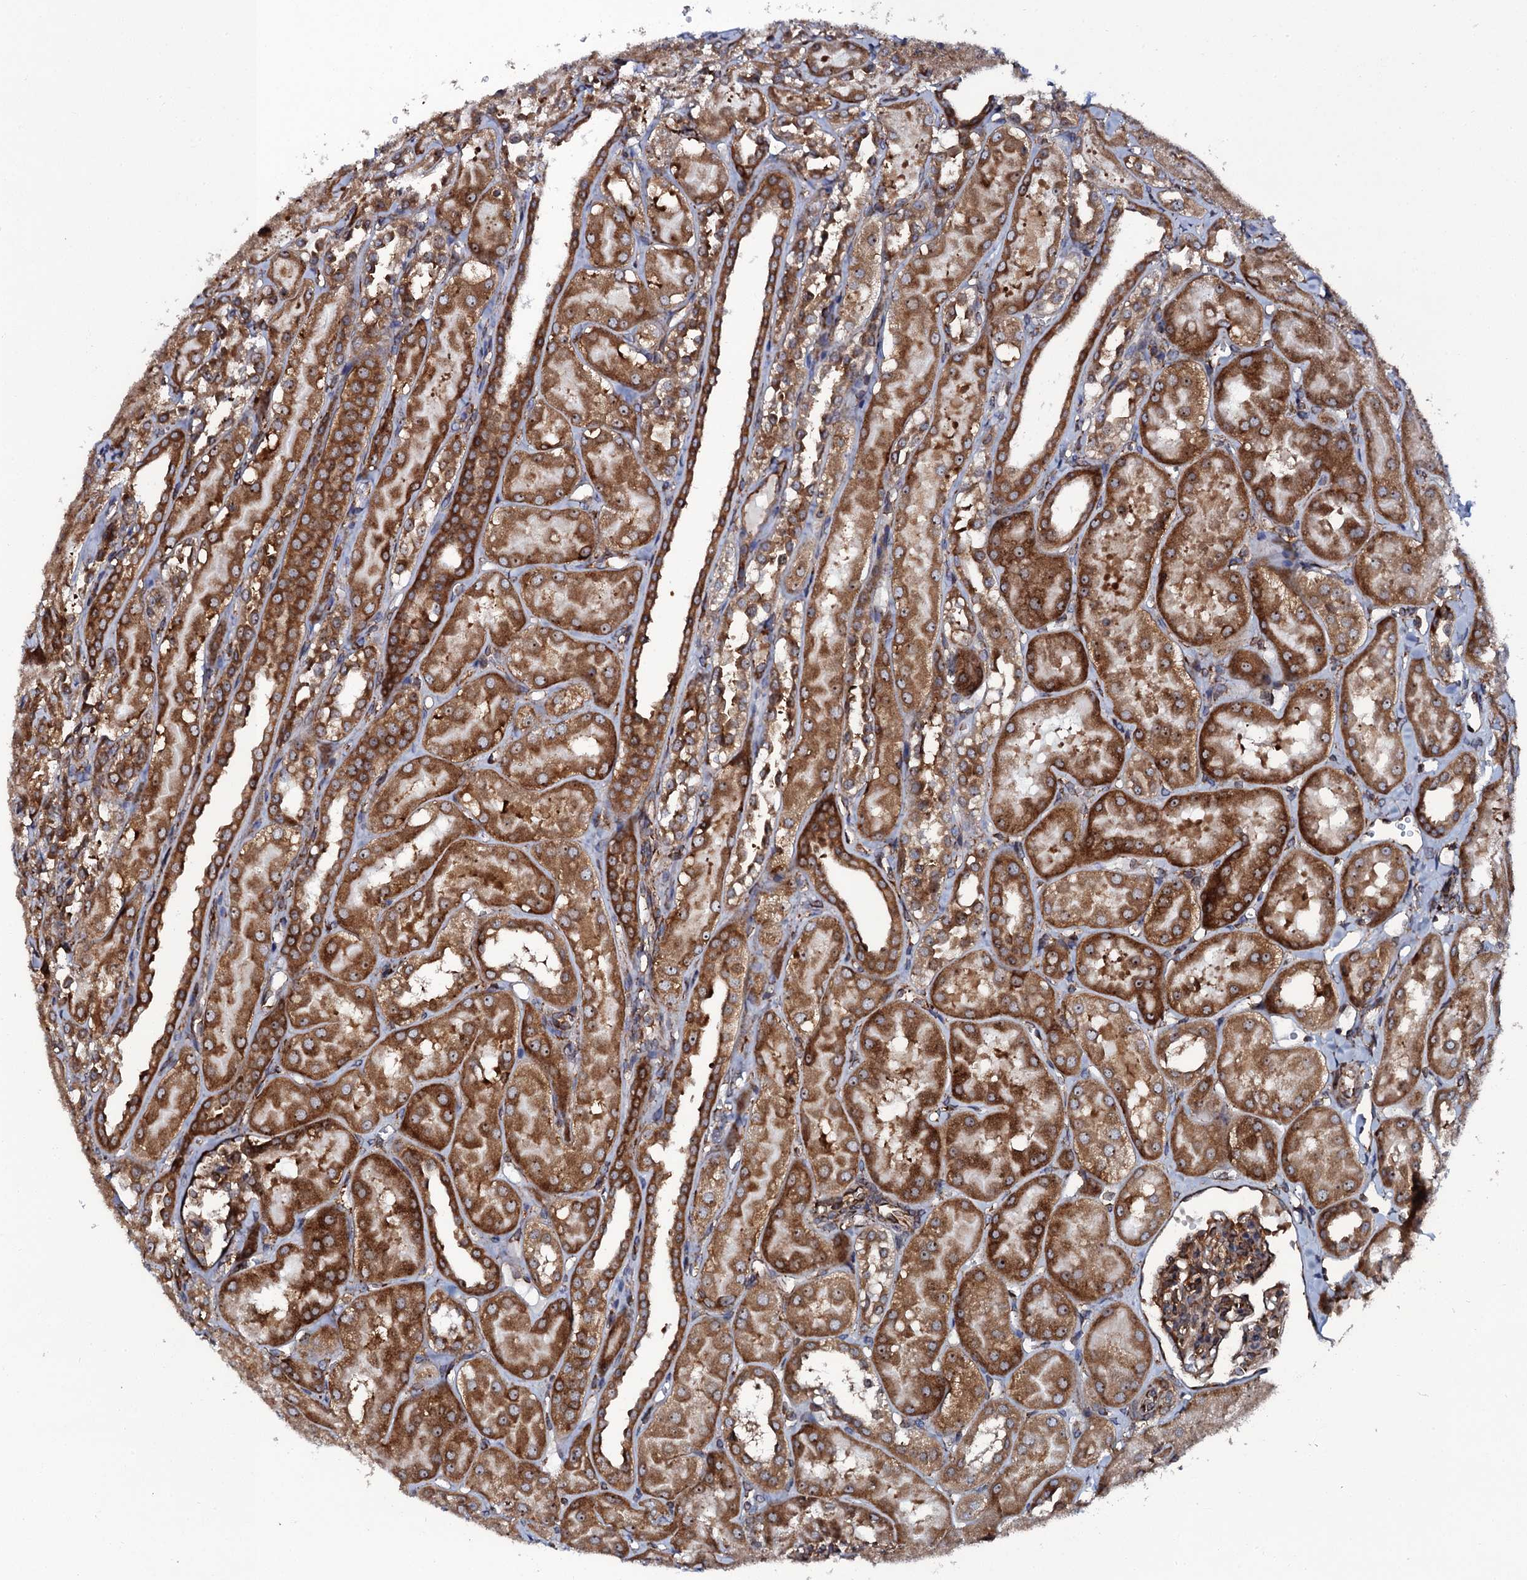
{"staining": {"intensity": "strong", "quantity": ">75%", "location": "cytoplasmic/membranous"}, "tissue": "kidney", "cell_type": "Cells in glomeruli", "image_type": "normal", "snomed": [{"axis": "morphology", "description": "Normal tissue, NOS"}, {"axis": "topography", "description": "Kidney"}, {"axis": "topography", "description": "Urinary bladder"}], "caption": "Immunohistochemical staining of normal kidney reveals strong cytoplasmic/membranous protein expression in approximately >75% of cells in glomeruli.", "gene": "SPTY2D1", "patient": {"sex": "male", "age": 16}}